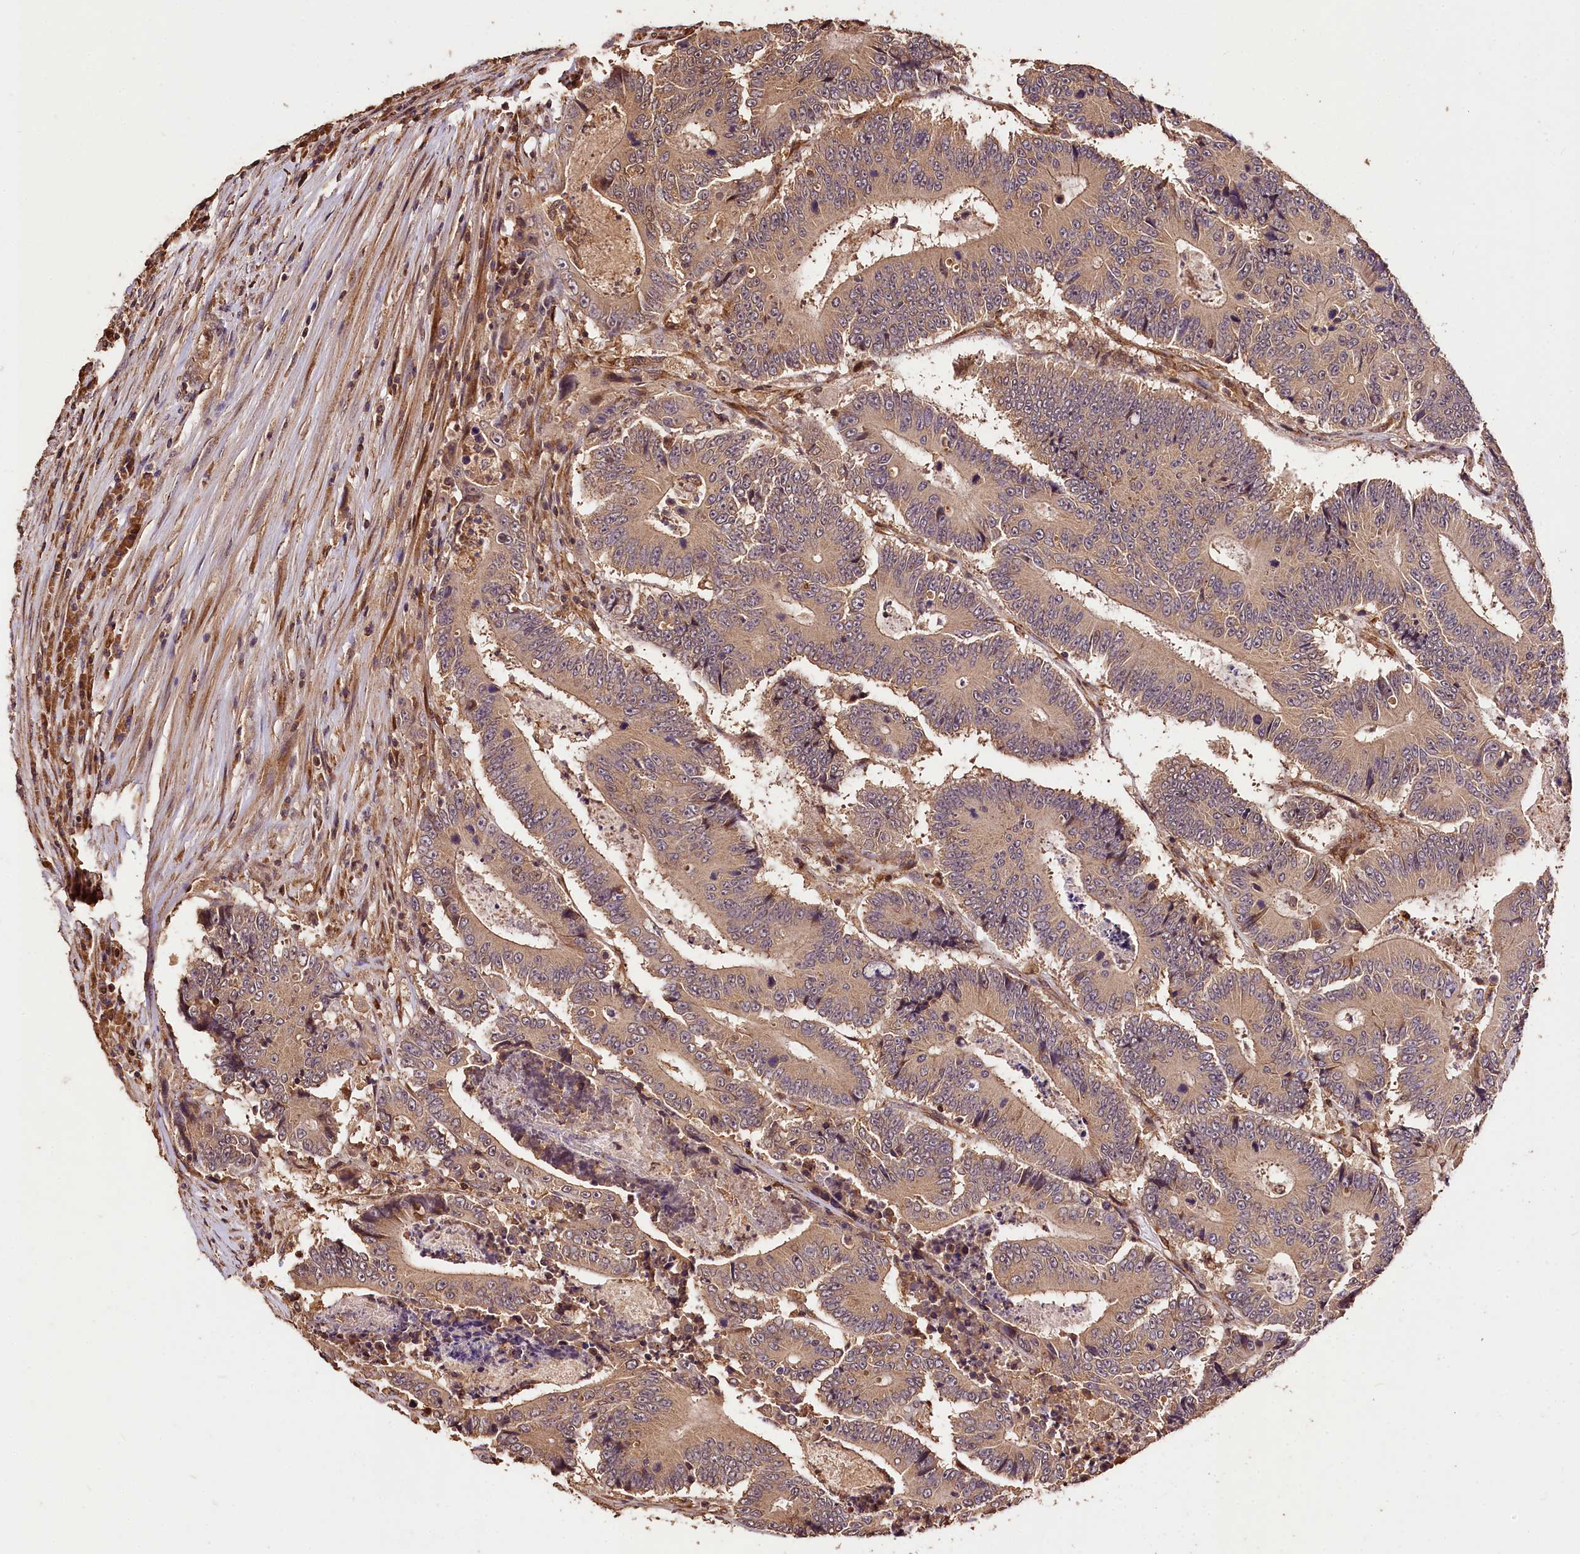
{"staining": {"intensity": "weak", "quantity": ">75%", "location": "cytoplasmic/membranous"}, "tissue": "colorectal cancer", "cell_type": "Tumor cells", "image_type": "cancer", "snomed": [{"axis": "morphology", "description": "Adenocarcinoma, NOS"}, {"axis": "topography", "description": "Colon"}], "caption": "High-magnification brightfield microscopy of adenocarcinoma (colorectal) stained with DAB (3,3'-diaminobenzidine) (brown) and counterstained with hematoxylin (blue). tumor cells exhibit weak cytoplasmic/membranous staining is identified in approximately>75% of cells.", "gene": "KPTN", "patient": {"sex": "male", "age": 83}}